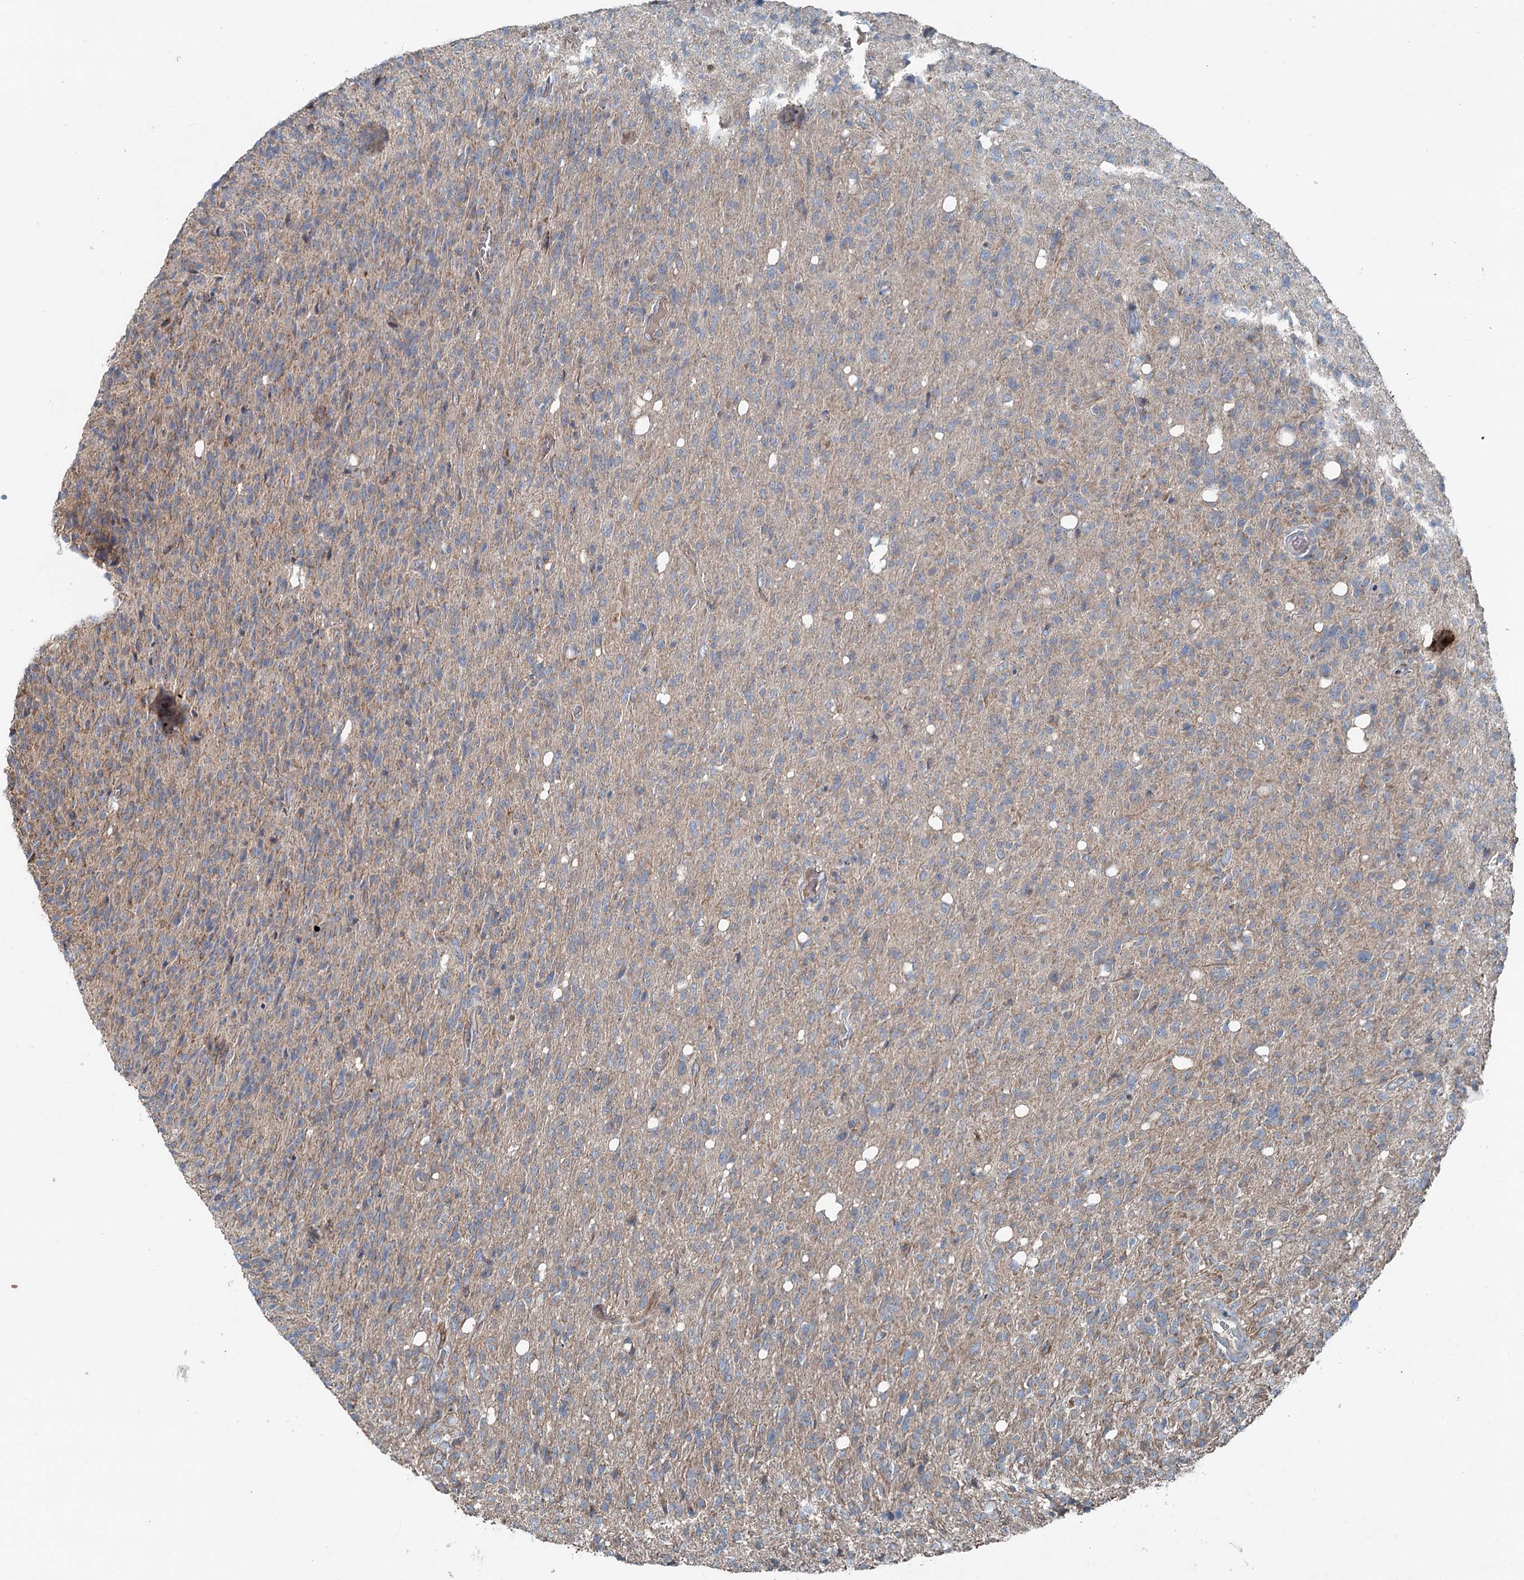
{"staining": {"intensity": "weak", "quantity": "25%-75%", "location": "cytoplasmic/membranous"}, "tissue": "glioma", "cell_type": "Tumor cells", "image_type": "cancer", "snomed": [{"axis": "morphology", "description": "Glioma, malignant, High grade"}, {"axis": "topography", "description": "Brain"}], "caption": "Glioma tissue reveals weak cytoplasmic/membranous staining in about 25%-75% of tumor cells (Stains: DAB (3,3'-diaminobenzidine) in brown, nuclei in blue, Microscopy: brightfield microscopy at high magnification).", "gene": "CHCHD5", "patient": {"sex": "female", "age": 57}}